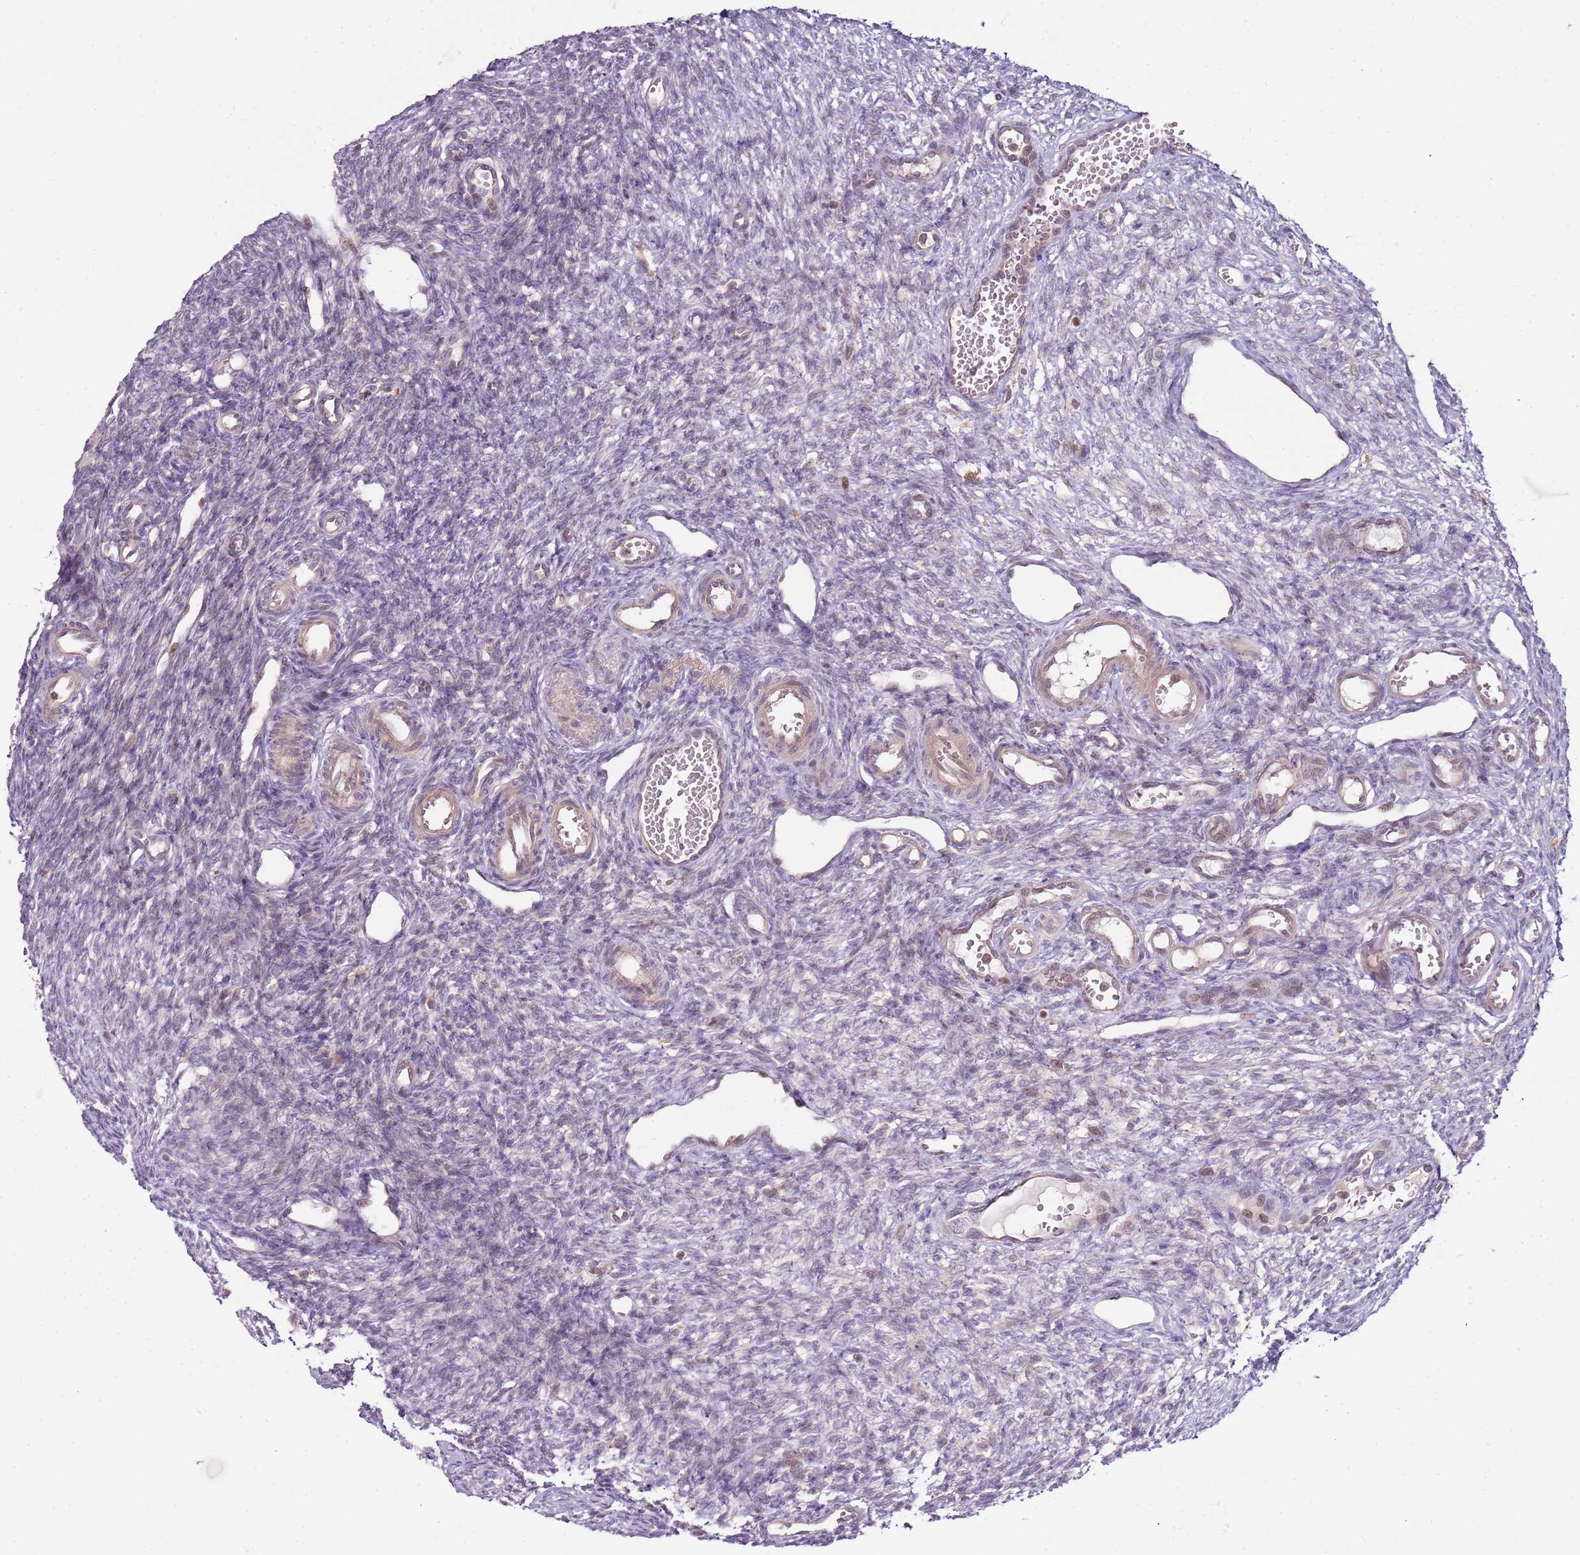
{"staining": {"intensity": "negative", "quantity": "none", "location": "none"}, "tissue": "ovary", "cell_type": "Ovarian stroma cells", "image_type": "normal", "snomed": [{"axis": "morphology", "description": "Normal tissue, NOS"}, {"axis": "morphology", "description": "Cyst, NOS"}, {"axis": "topography", "description": "Ovary"}], "caption": "A high-resolution micrograph shows immunohistochemistry staining of unremarkable ovary, which reveals no significant staining in ovarian stroma cells.", "gene": "GSTO2", "patient": {"sex": "female", "age": 33}}